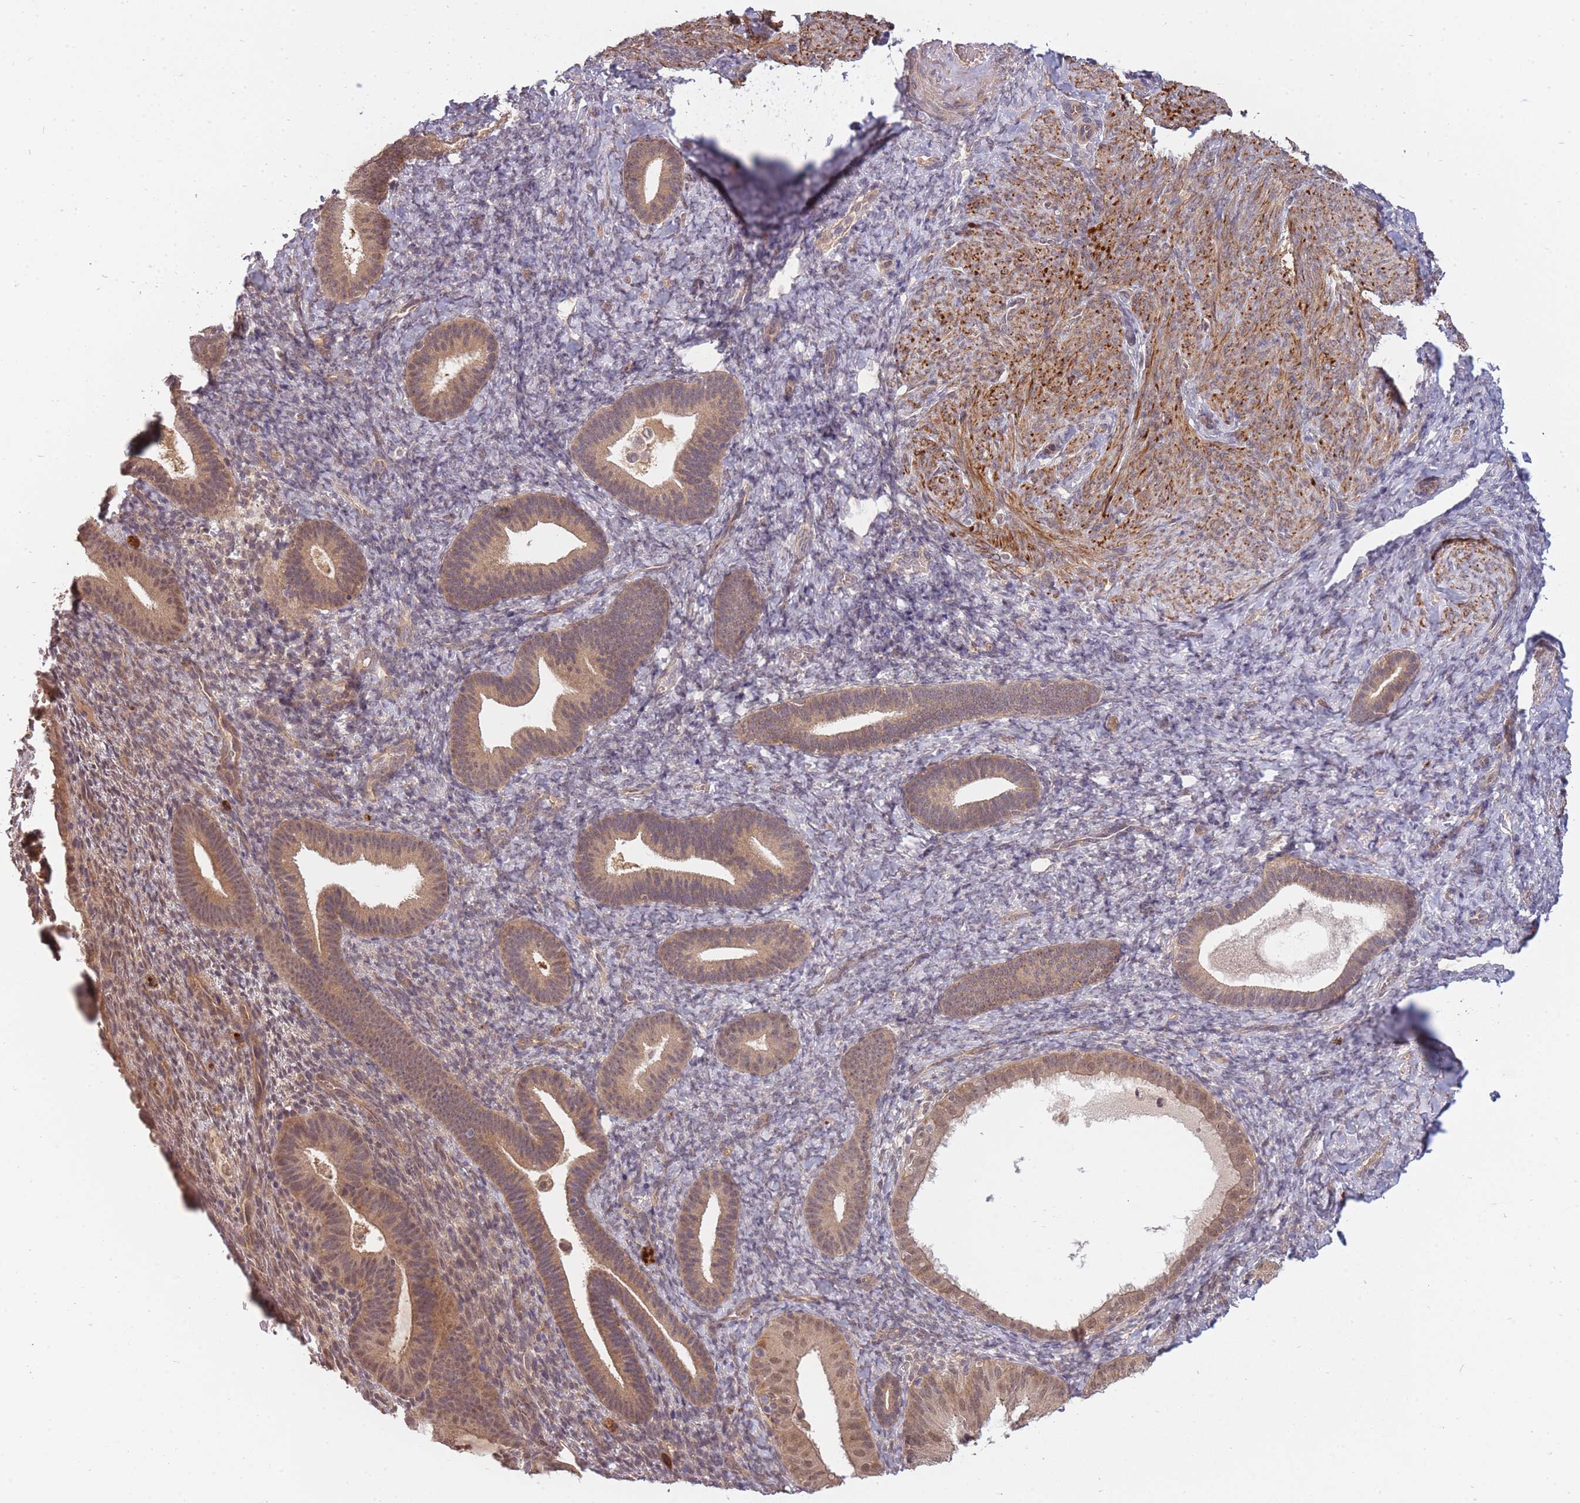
{"staining": {"intensity": "weak", "quantity": "<25%", "location": "cytoplasmic/membranous"}, "tissue": "endometrium", "cell_type": "Cells in endometrial stroma", "image_type": "normal", "snomed": [{"axis": "morphology", "description": "Normal tissue, NOS"}, {"axis": "topography", "description": "Endometrium"}], "caption": "DAB immunohistochemical staining of normal endometrium exhibits no significant positivity in cells in endometrial stroma.", "gene": "SMC6", "patient": {"sex": "female", "age": 65}}